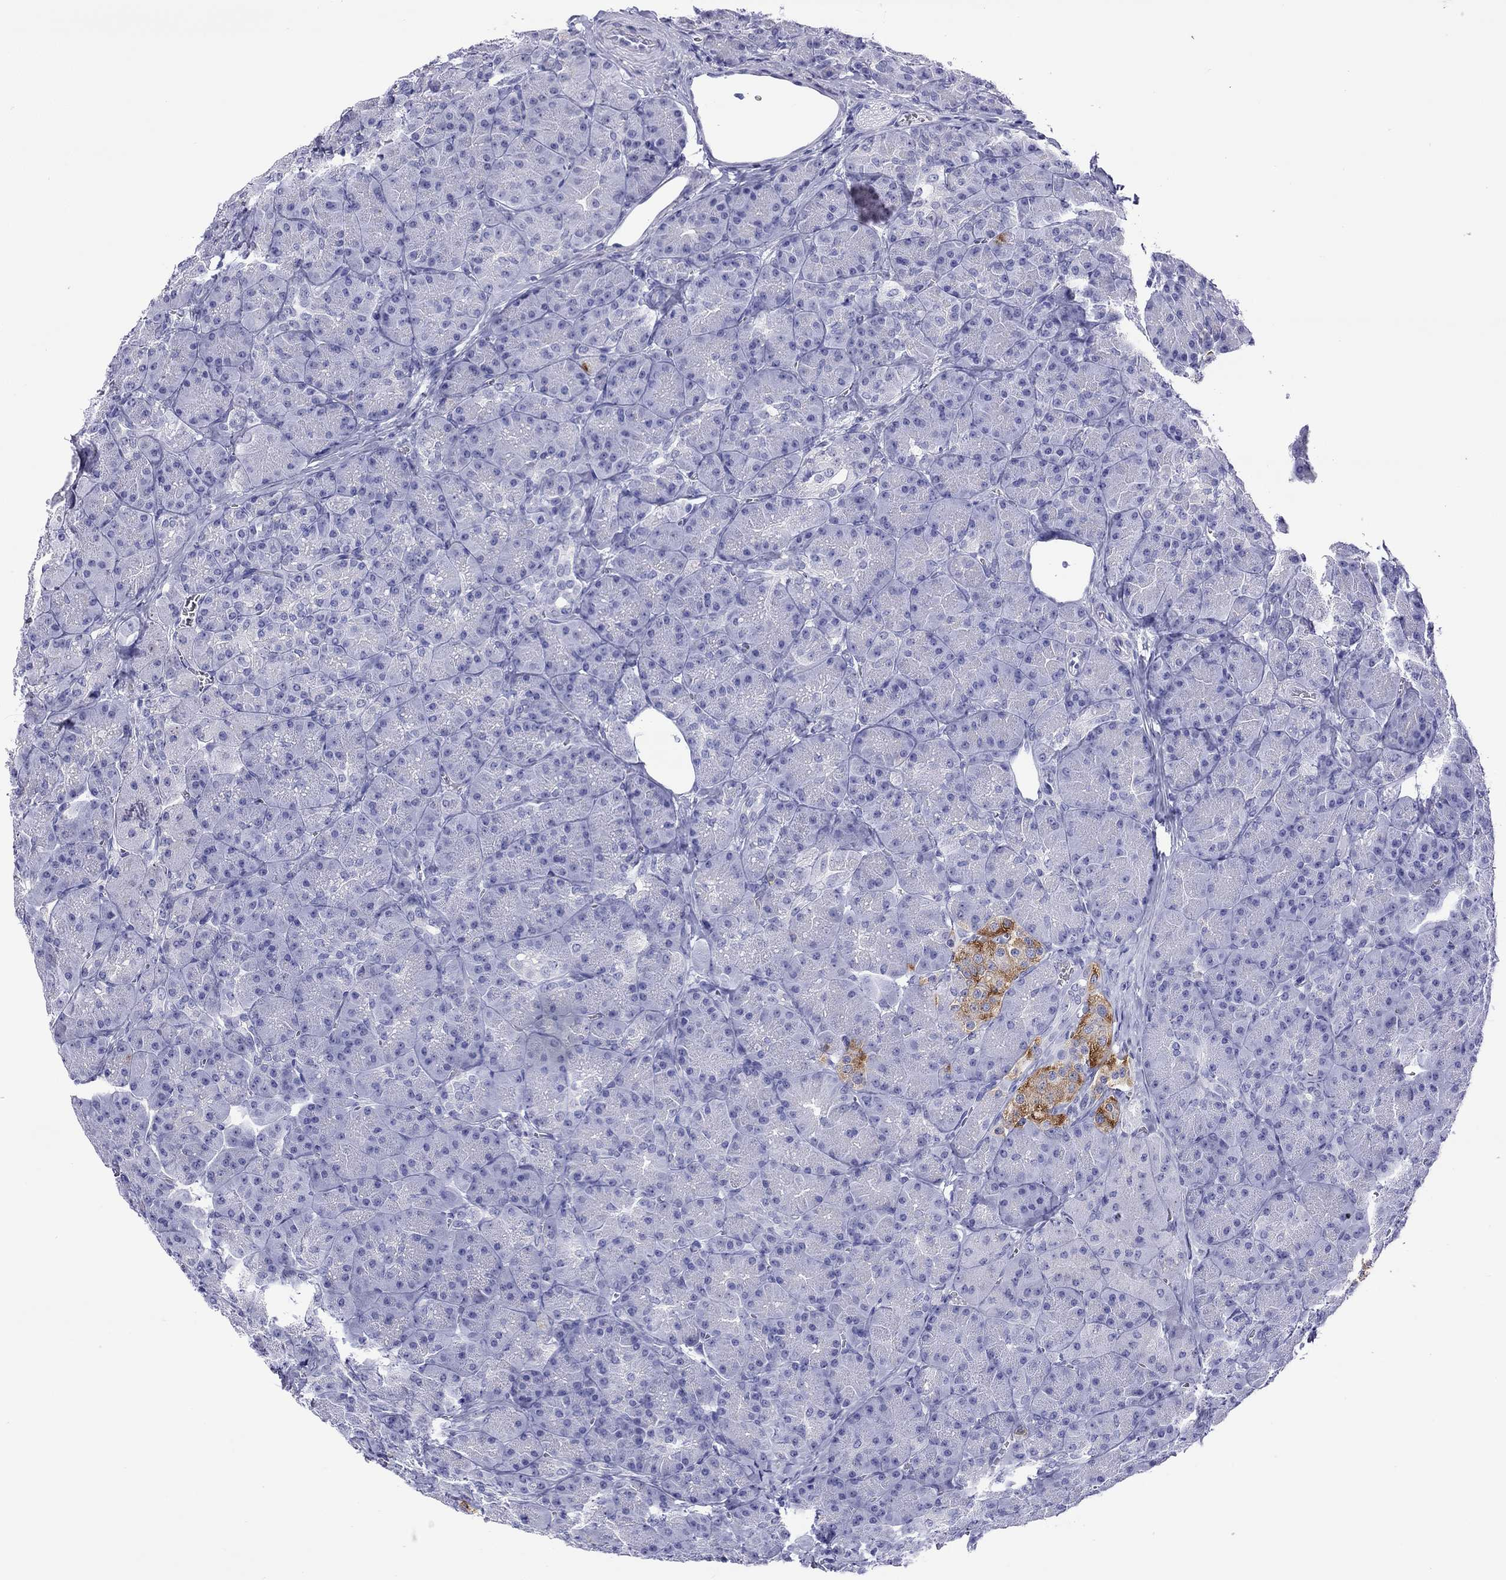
{"staining": {"intensity": "negative", "quantity": "none", "location": "none"}, "tissue": "pancreas", "cell_type": "Exocrine glandular cells", "image_type": "normal", "snomed": [{"axis": "morphology", "description": "Normal tissue, NOS"}, {"axis": "topography", "description": "Pancreas"}], "caption": "A micrograph of pancreas stained for a protein reveals no brown staining in exocrine glandular cells. Nuclei are stained in blue.", "gene": "SLC30A8", "patient": {"sex": "male", "age": 57}}